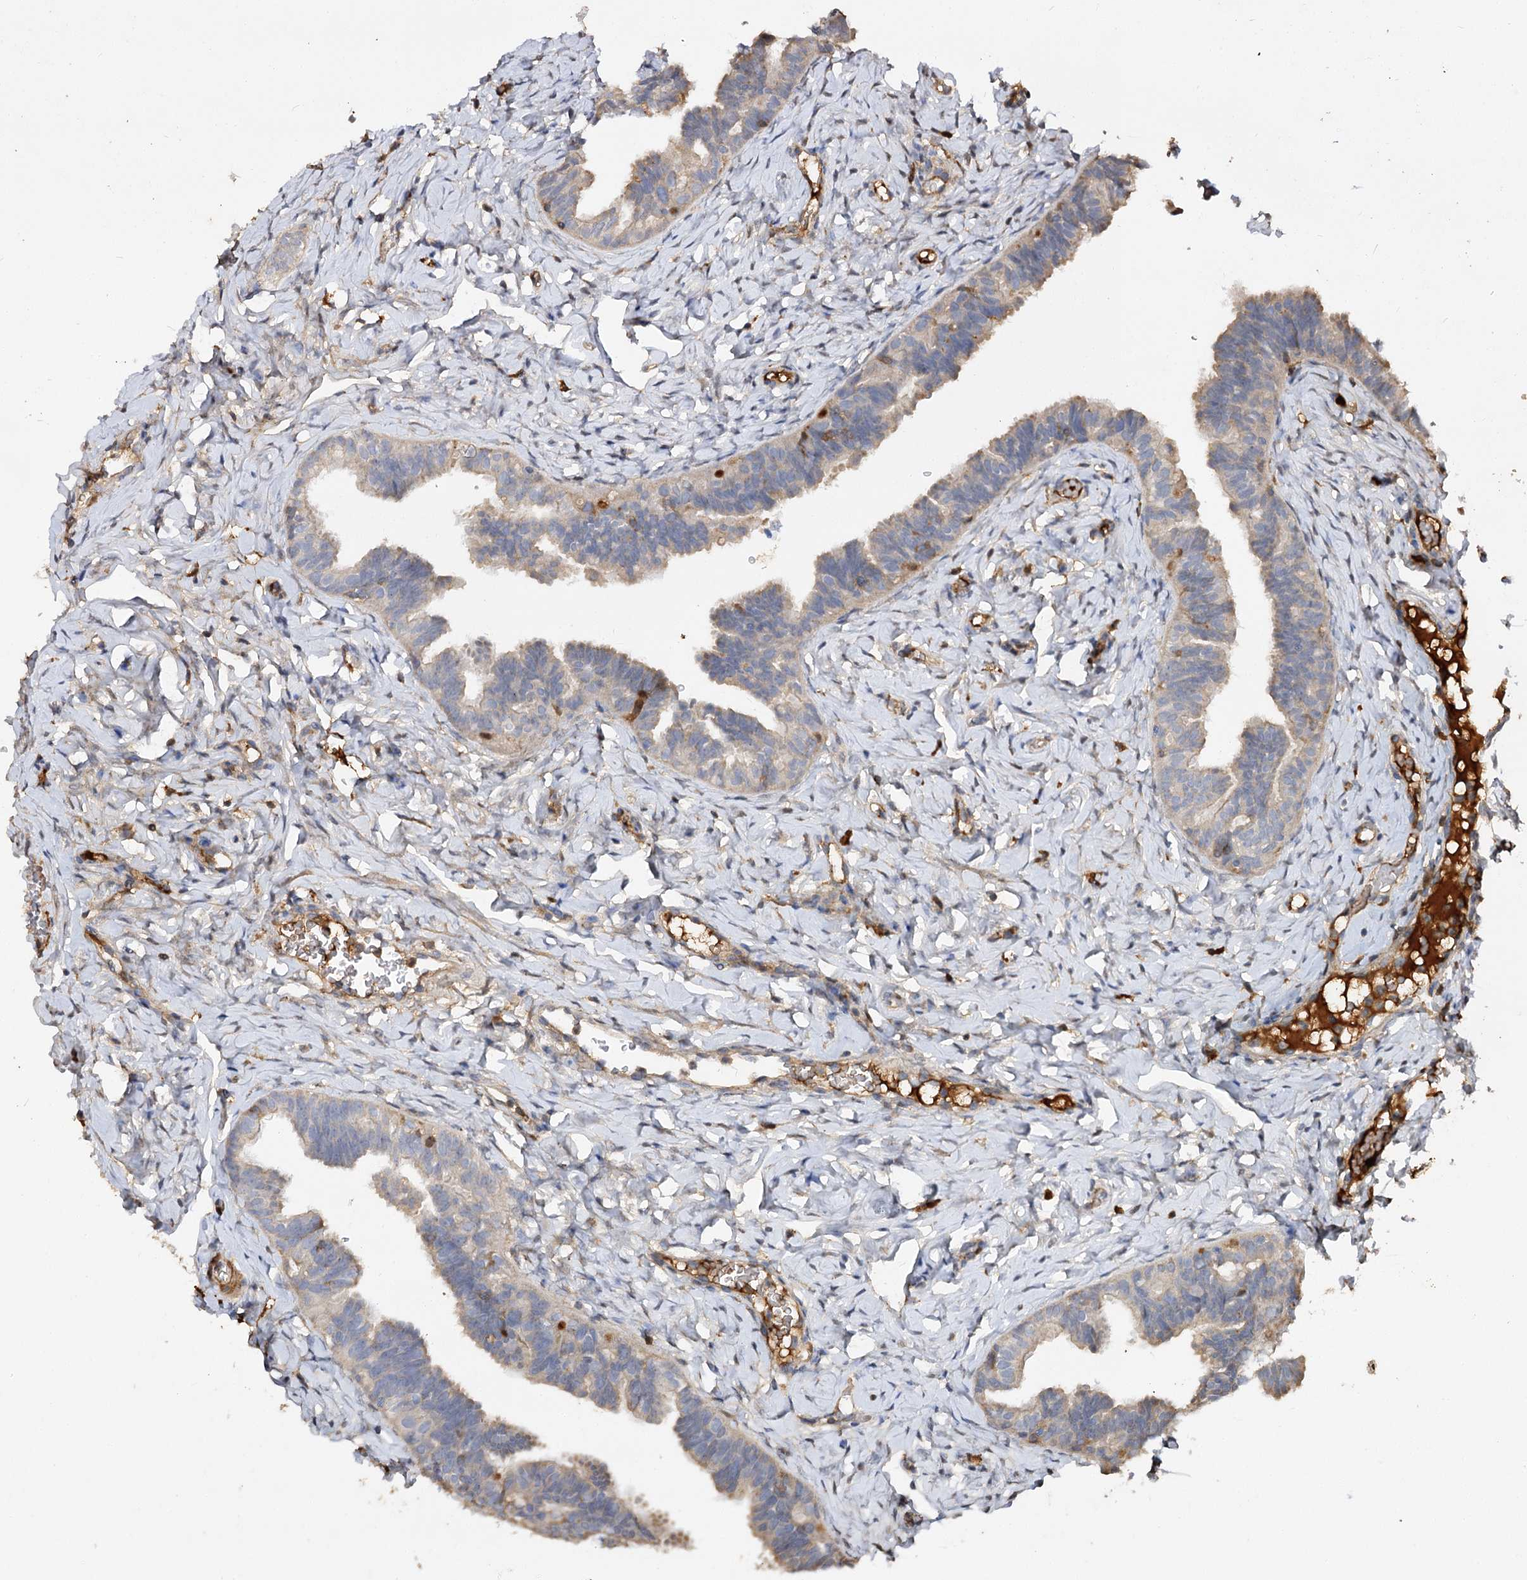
{"staining": {"intensity": "moderate", "quantity": "25%-75%", "location": "cytoplasmic/membranous"}, "tissue": "fallopian tube", "cell_type": "Glandular cells", "image_type": "normal", "snomed": [{"axis": "morphology", "description": "Normal tissue, NOS"}, {"axis": "topography", "description": "Fallopian tube"}], "caption": "The micrograph reveals immunohistochemical staining of unremarkable fallopian tube. There is moderate cytoplasmic/membranous staining is appreciated in approximately 25%-75% of glandular cells.", "gene": "ARL13A", "patient": {"sex": "female", "age": 65}}